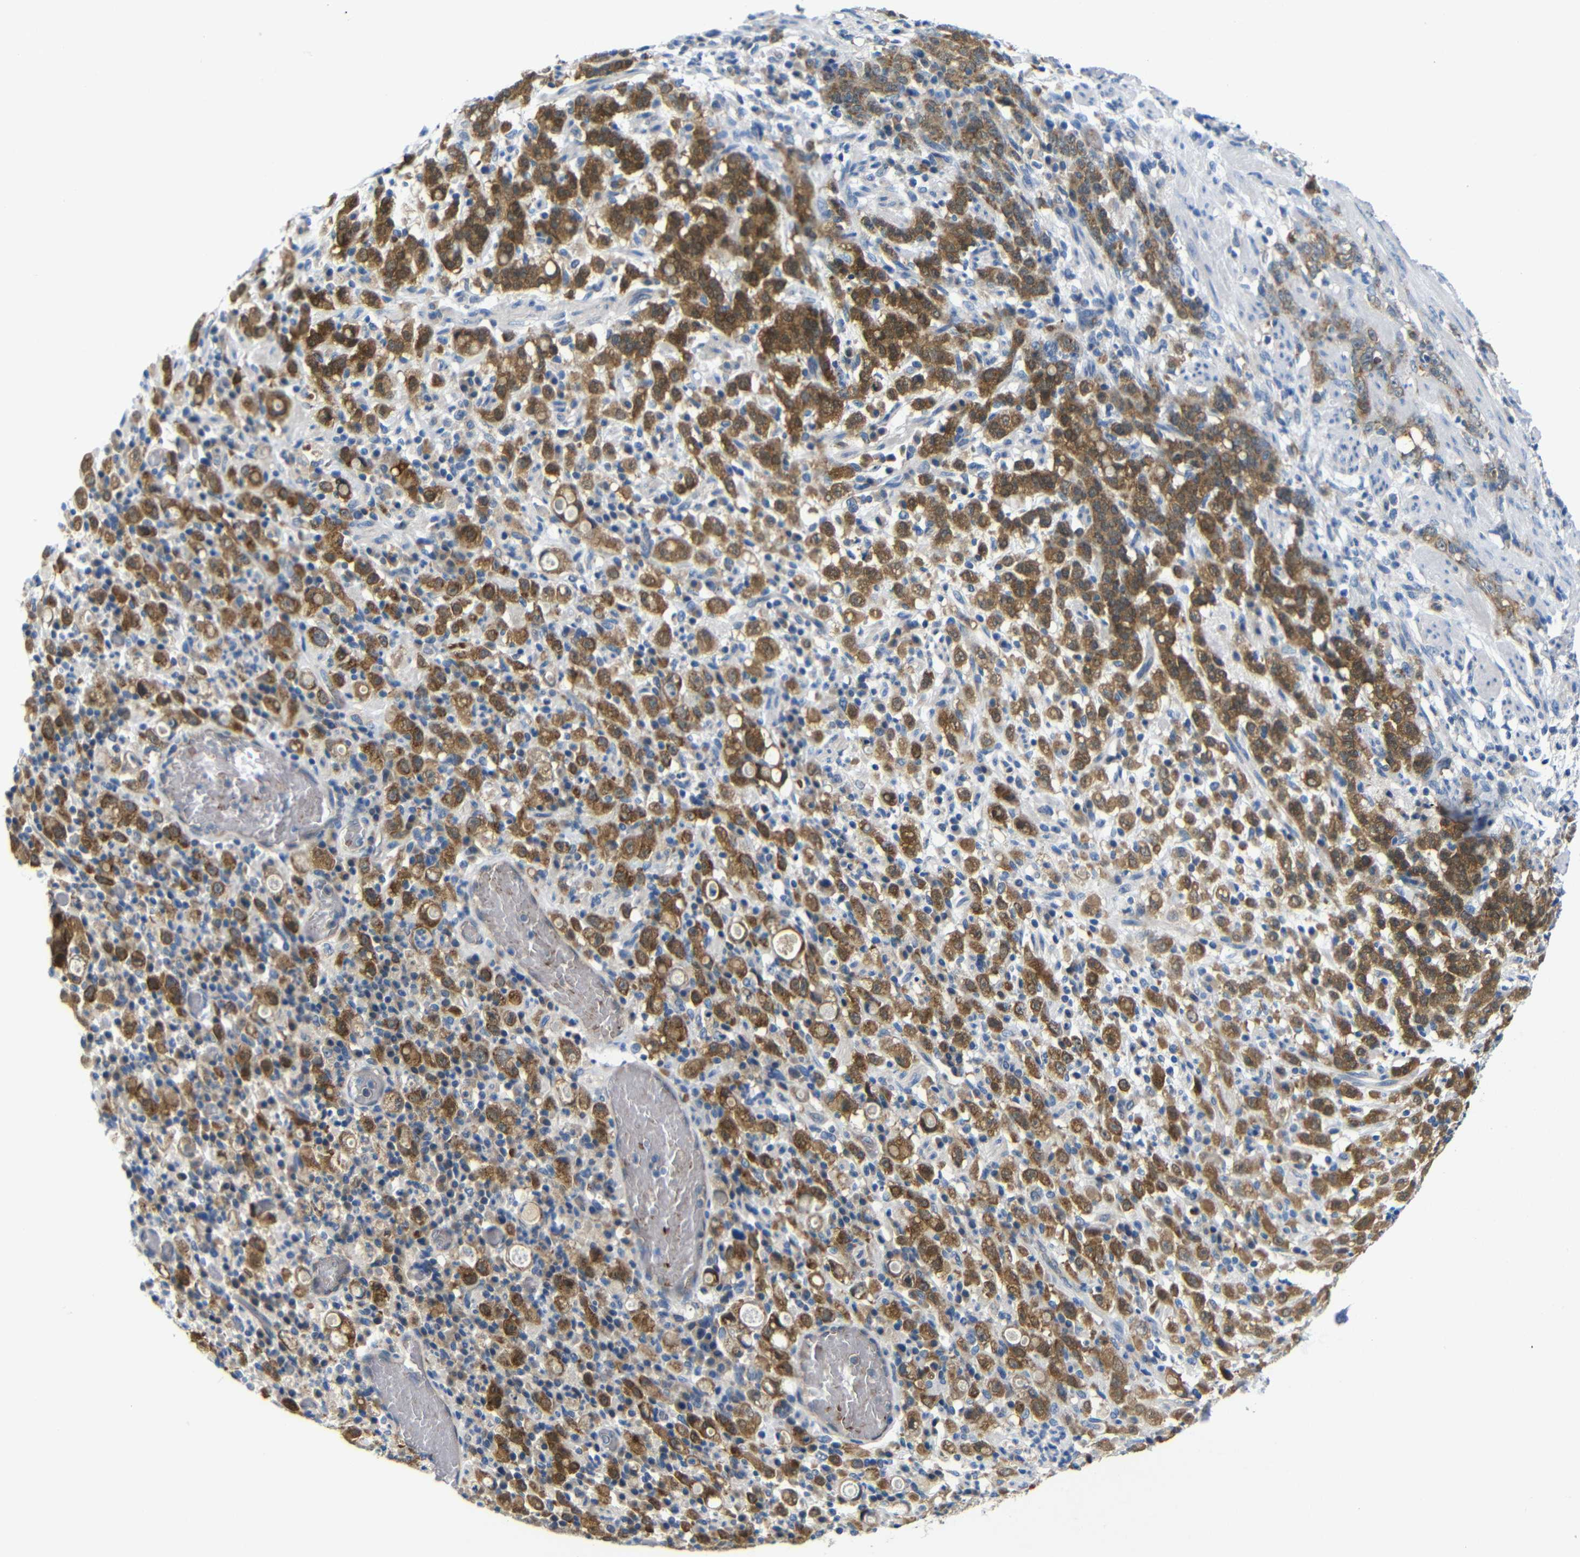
{"staining": {"intensity": "moderate", "quantity": ">75%", "location": "cytoplasmic/membranous"}, "tissue": "stomach cancer", "cell_type": "Tumor cells", "image_type": "cancer", "snomed": [{"axis": "morphology", "description": "Adenocarcinoma, NOS"}, {"axis": "topography", "description": "Stomach, lower"}], "caption": "Immunohistochemical staining of adenocarcinoma (stomach) displays medium levels of moderate cytoplasmic/membranous protein staining in about >75% of tumor cells.", "gene": "TBC1D32", "patient": {"sex": "male", "age": 88}}